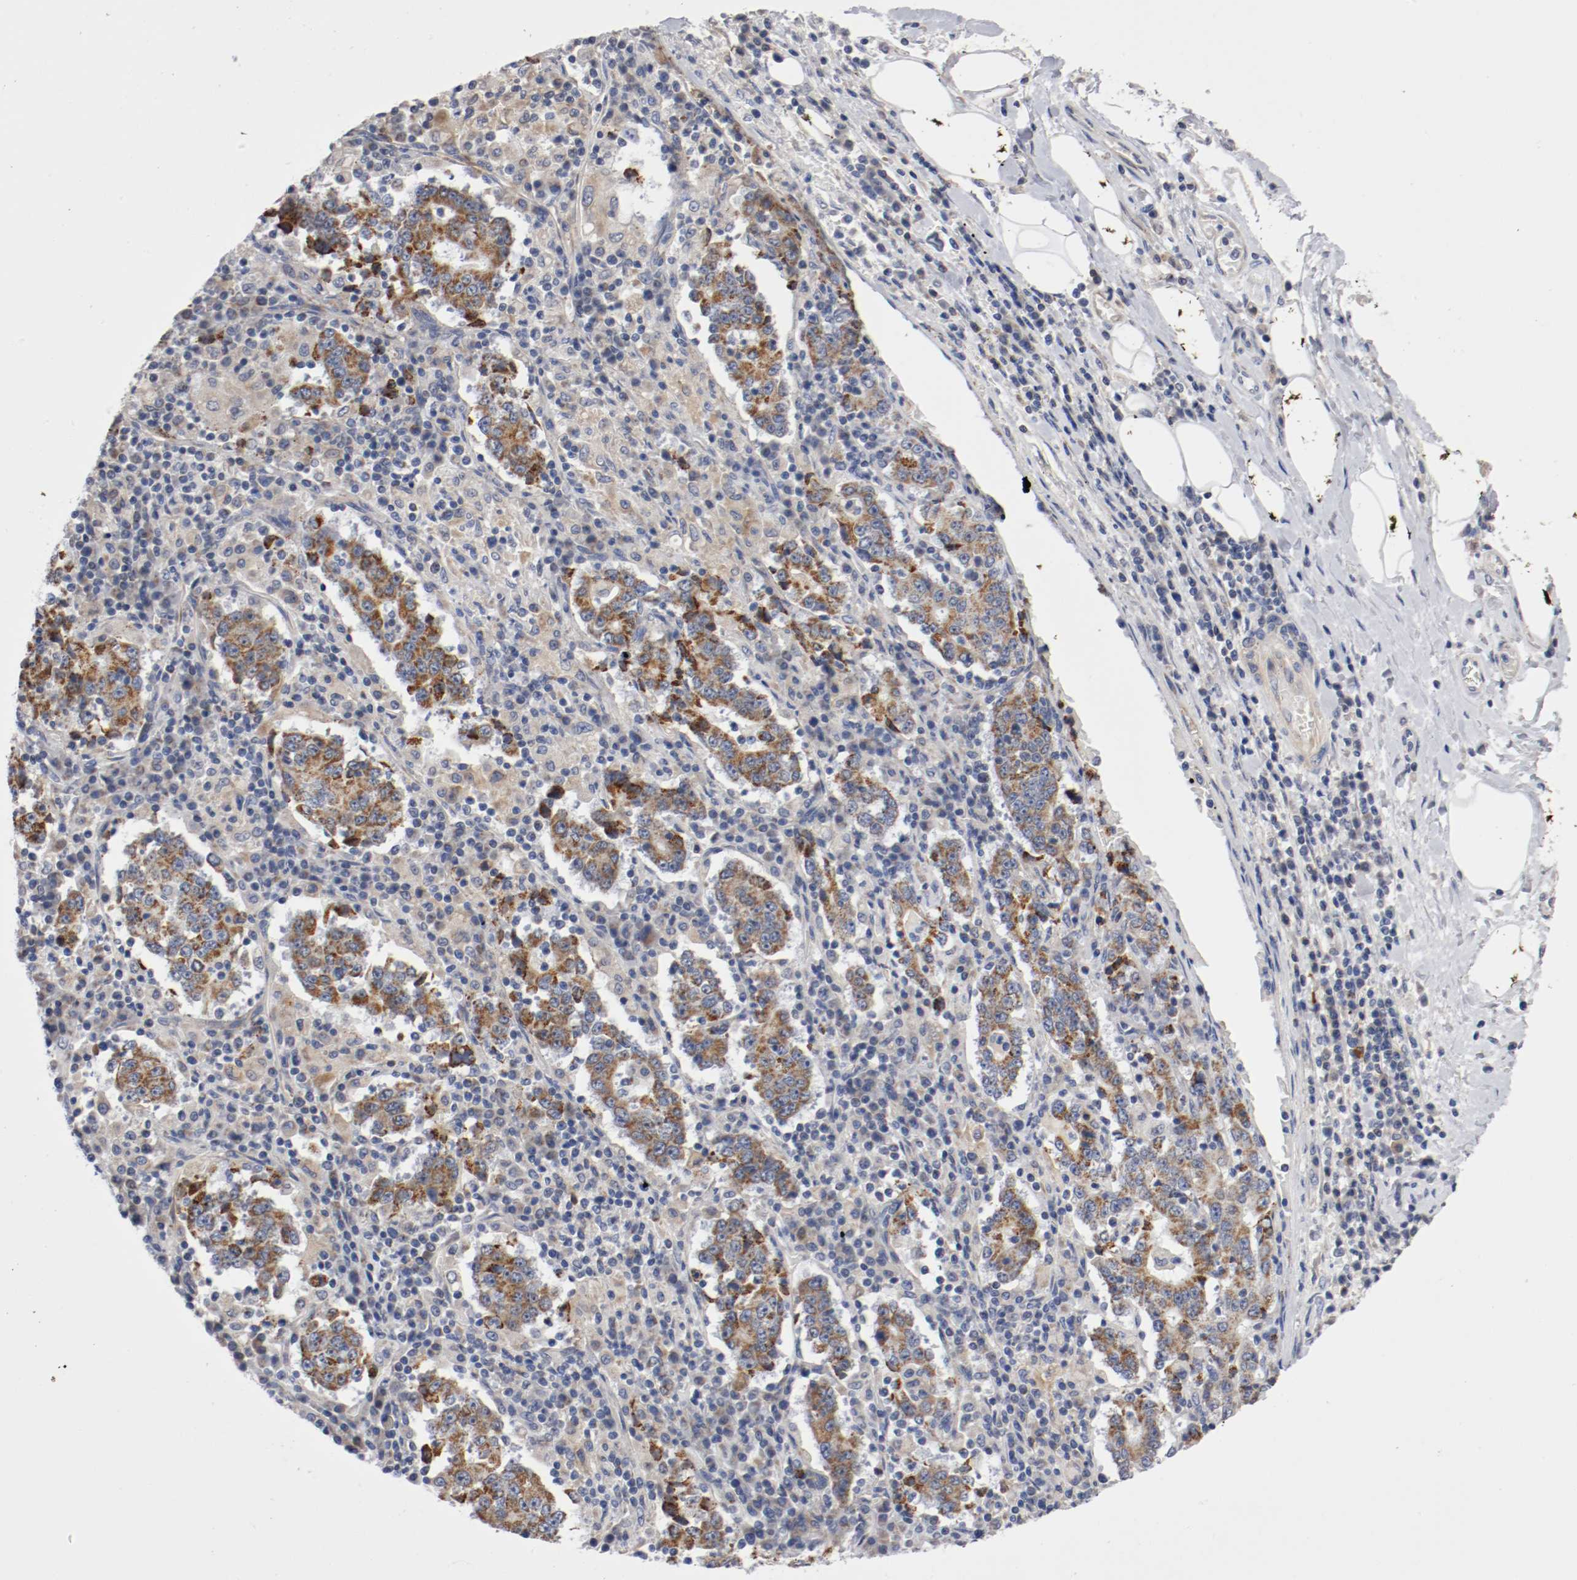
{"staining": {"intensity": "moderate", "quantity": ">75%", "location": "cytoplasmic/membranous"}, "tissue": "stomach cancer", "cell_type": "Tumor cells", "image_type": "cancer", "snomed": [{"axis": "morphology", "description": "Normal tissue, NOS"}, {"axis": "morphology", "description": "Adenocarcinoma, NOS"}, {"axis": "topography", "description": "Stomach, upper"}, {"axis": "topography", "description": "Stomach"}], "caption": "DAB immunohistochemical staining of human stomach cancer (adenocarcinoma) exhibits moderate cytoplasmic/membranous protein expression in approximately >75% of tumor cells.", "gene": "PCSK6", "patient": {"sex": "male", "age": 59}}